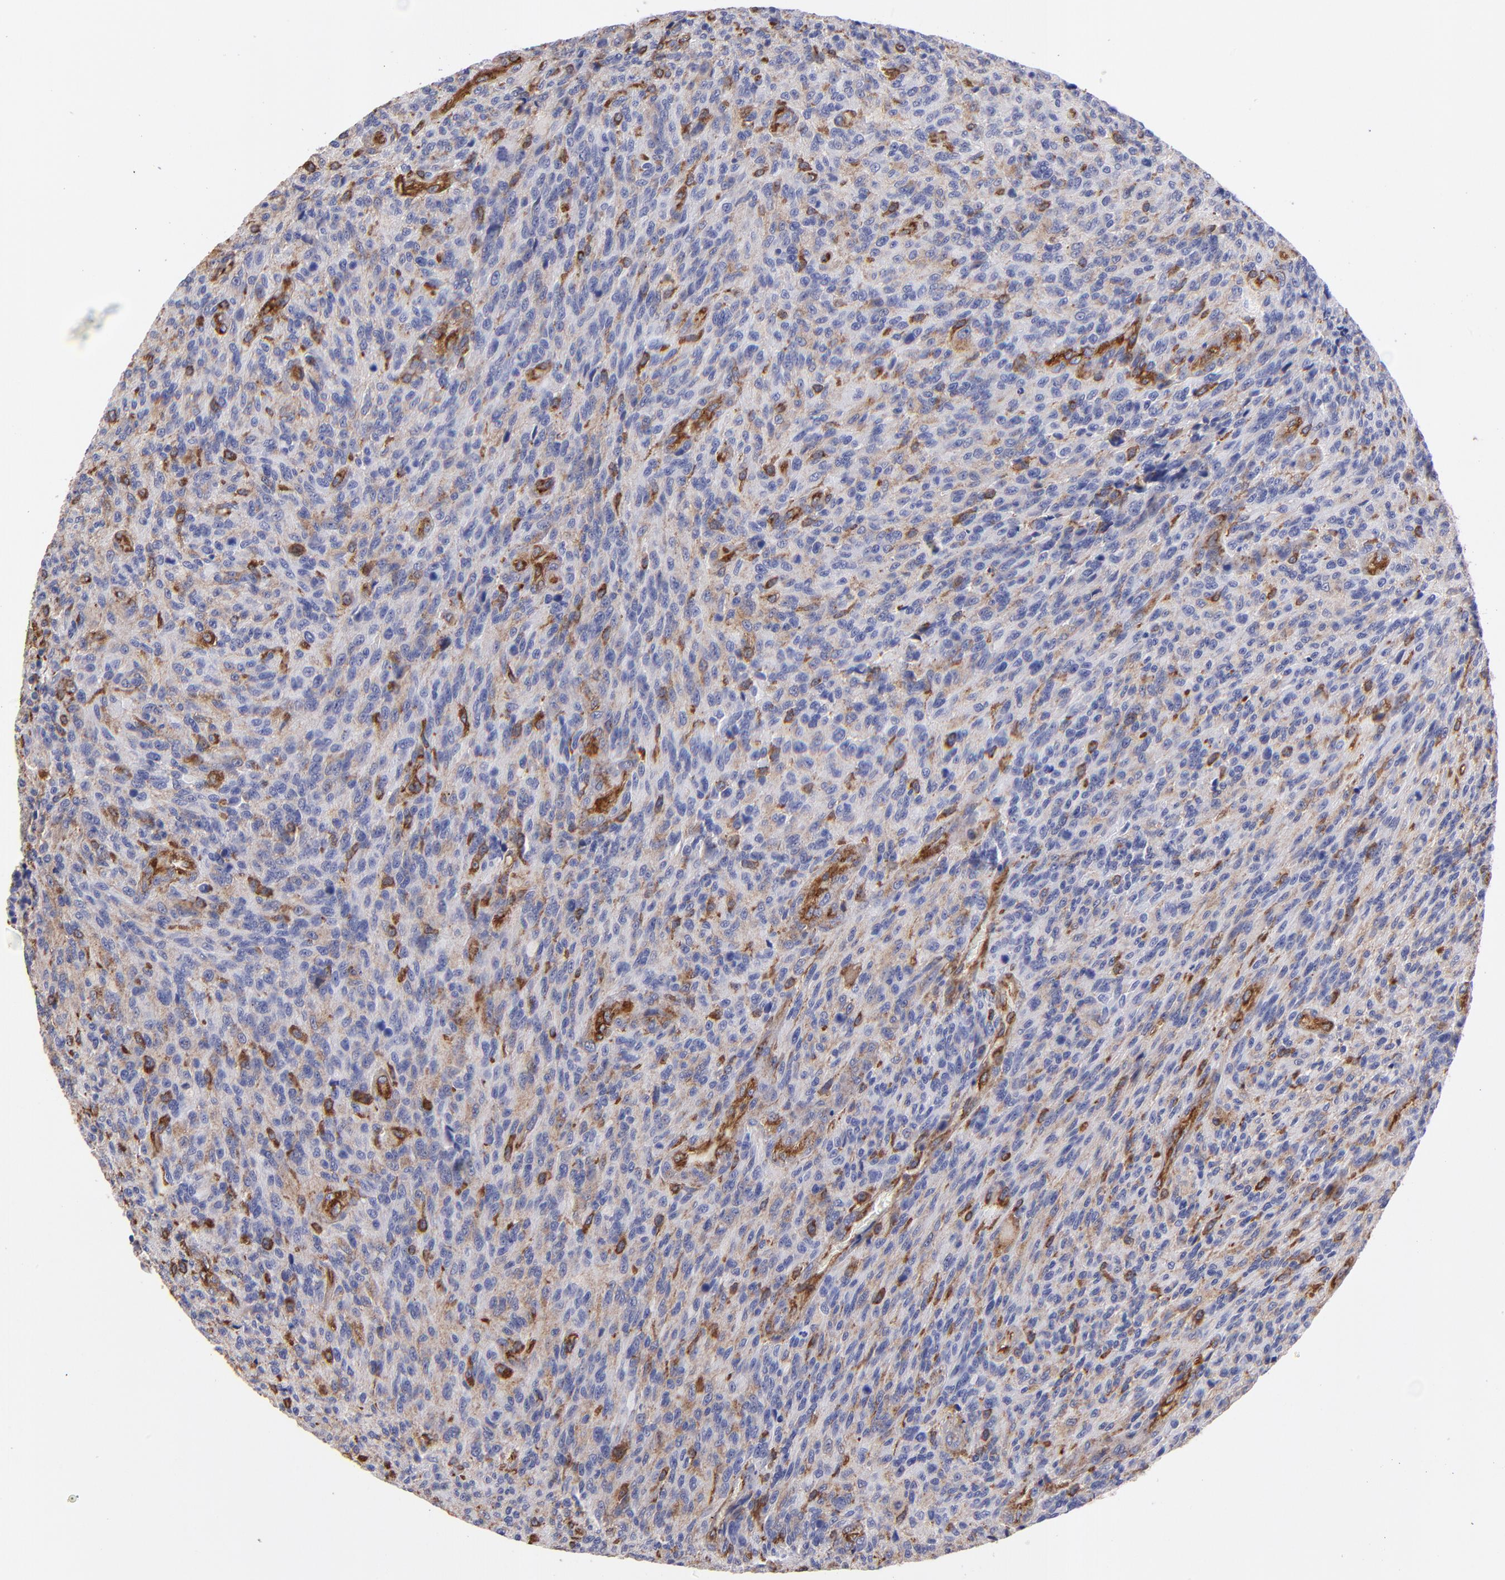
{"staining": {"intensity": "strong", "quantity": "<25%", "location": "cytoplasmic/membranous"}, "tissue": "glioma", "cell_type": "Tumor cells", "image_type": "cancer", "snomed": [{"axis": "morphology", "description": "Normal tissue, NOS"}, {"axis": "morphology", "description": "Glioma, malignant, High grade"}, {"axis": "topography", "description": "Cerebral cortex"}], "caption": "Human glioma stained for a protein (brown) exhibits strong cytoplasmic/membranous positive positivity in about <25% of tumor cells.", "gene": "MVP", "patient": {"sex": "male", "age": 56}}